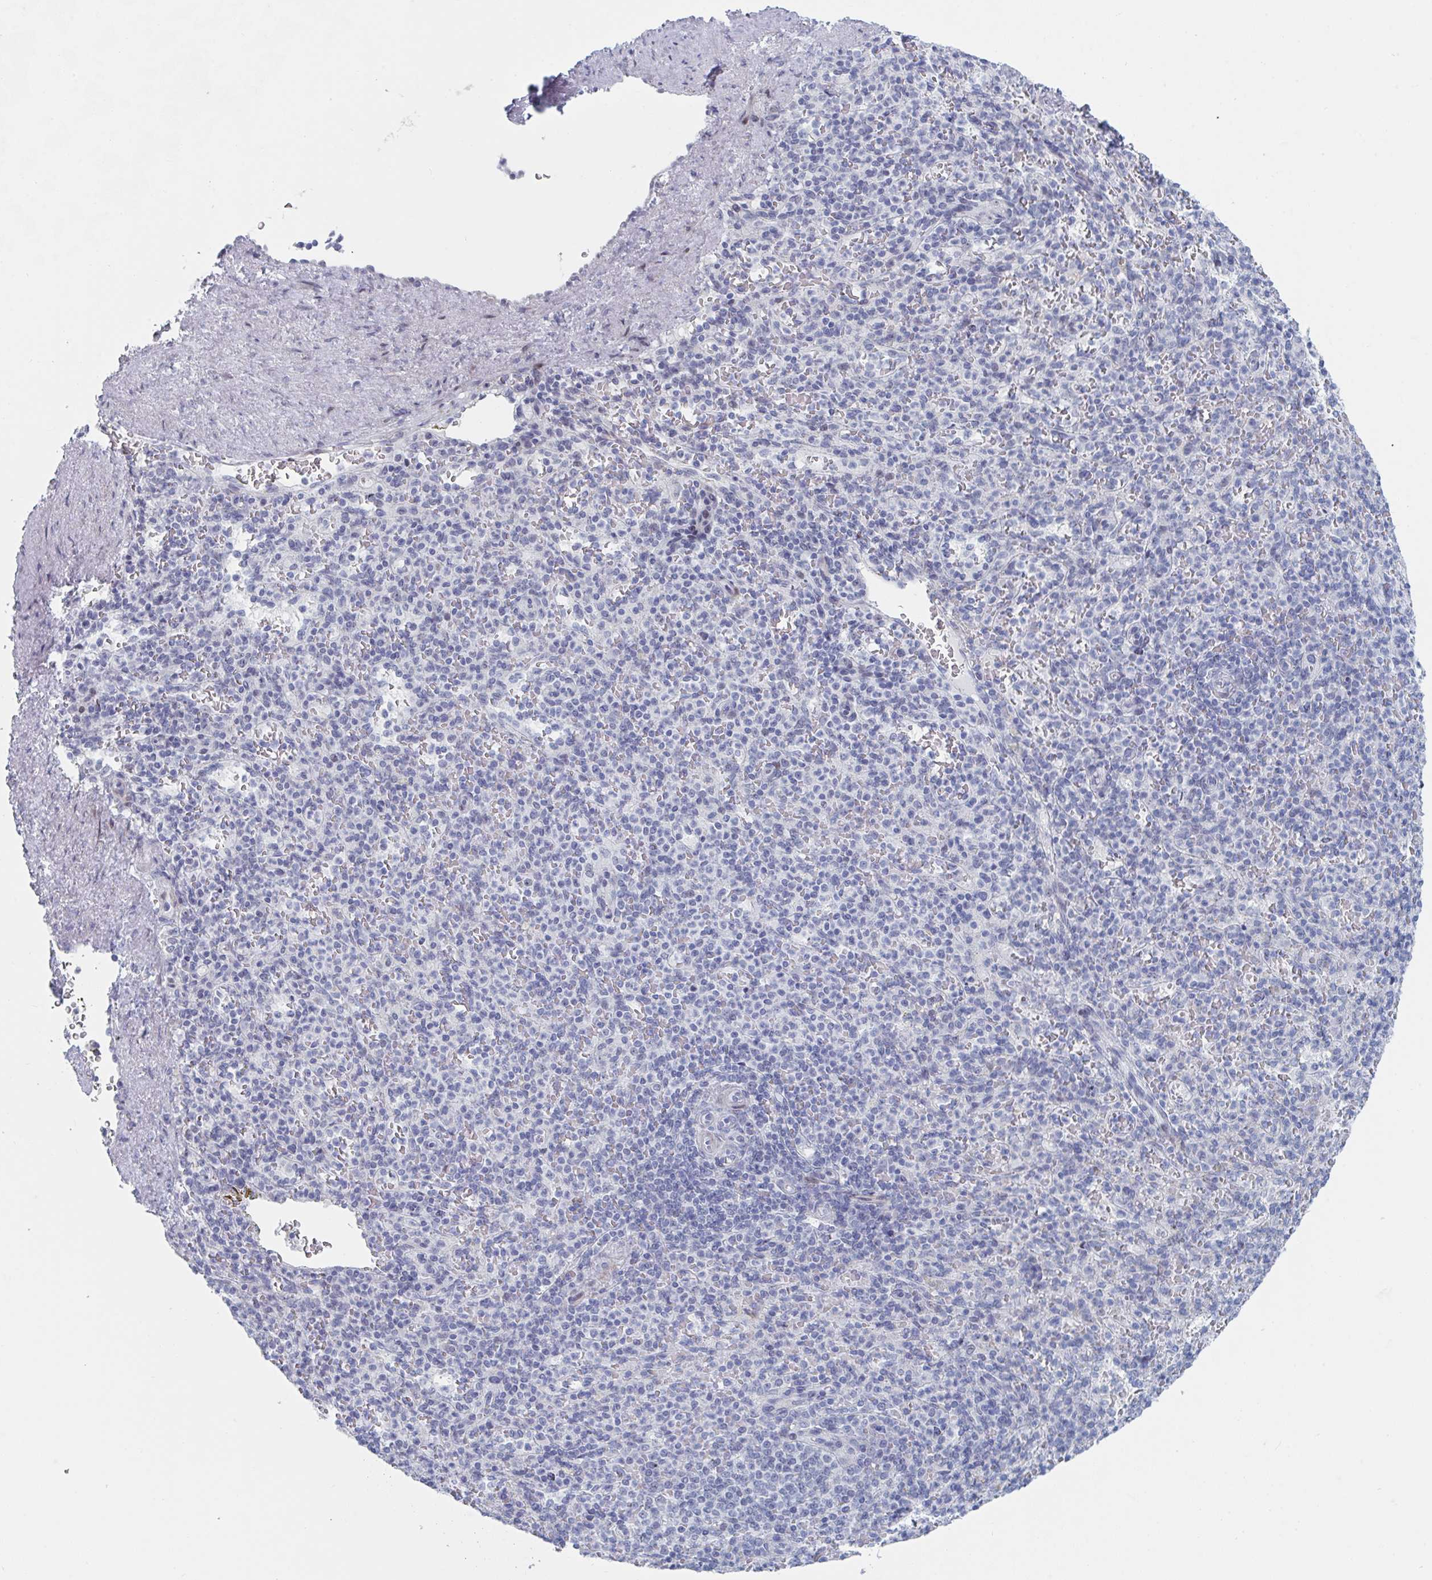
{"staining": {"intensity": "negative", "quantity": "none", "location": "none"}, "tissue": "spleen", "cell_type": "Cells in red pulp", "image_type": "normal", "snomed": [{"axis": "morphology", "description": "Normal tissue, NOS"}, {"axis": "topography", "description": "Spleen"}], "caption": "Protein analysis of normal spleen exhibits no significant positivity in cells in red pulp. The staining is performed using DAB brown chromogen with nuclei counter-stained in using hematoxylin.", "gene": "NR1H2", "patient": {"sex": "female", "age": 74}}